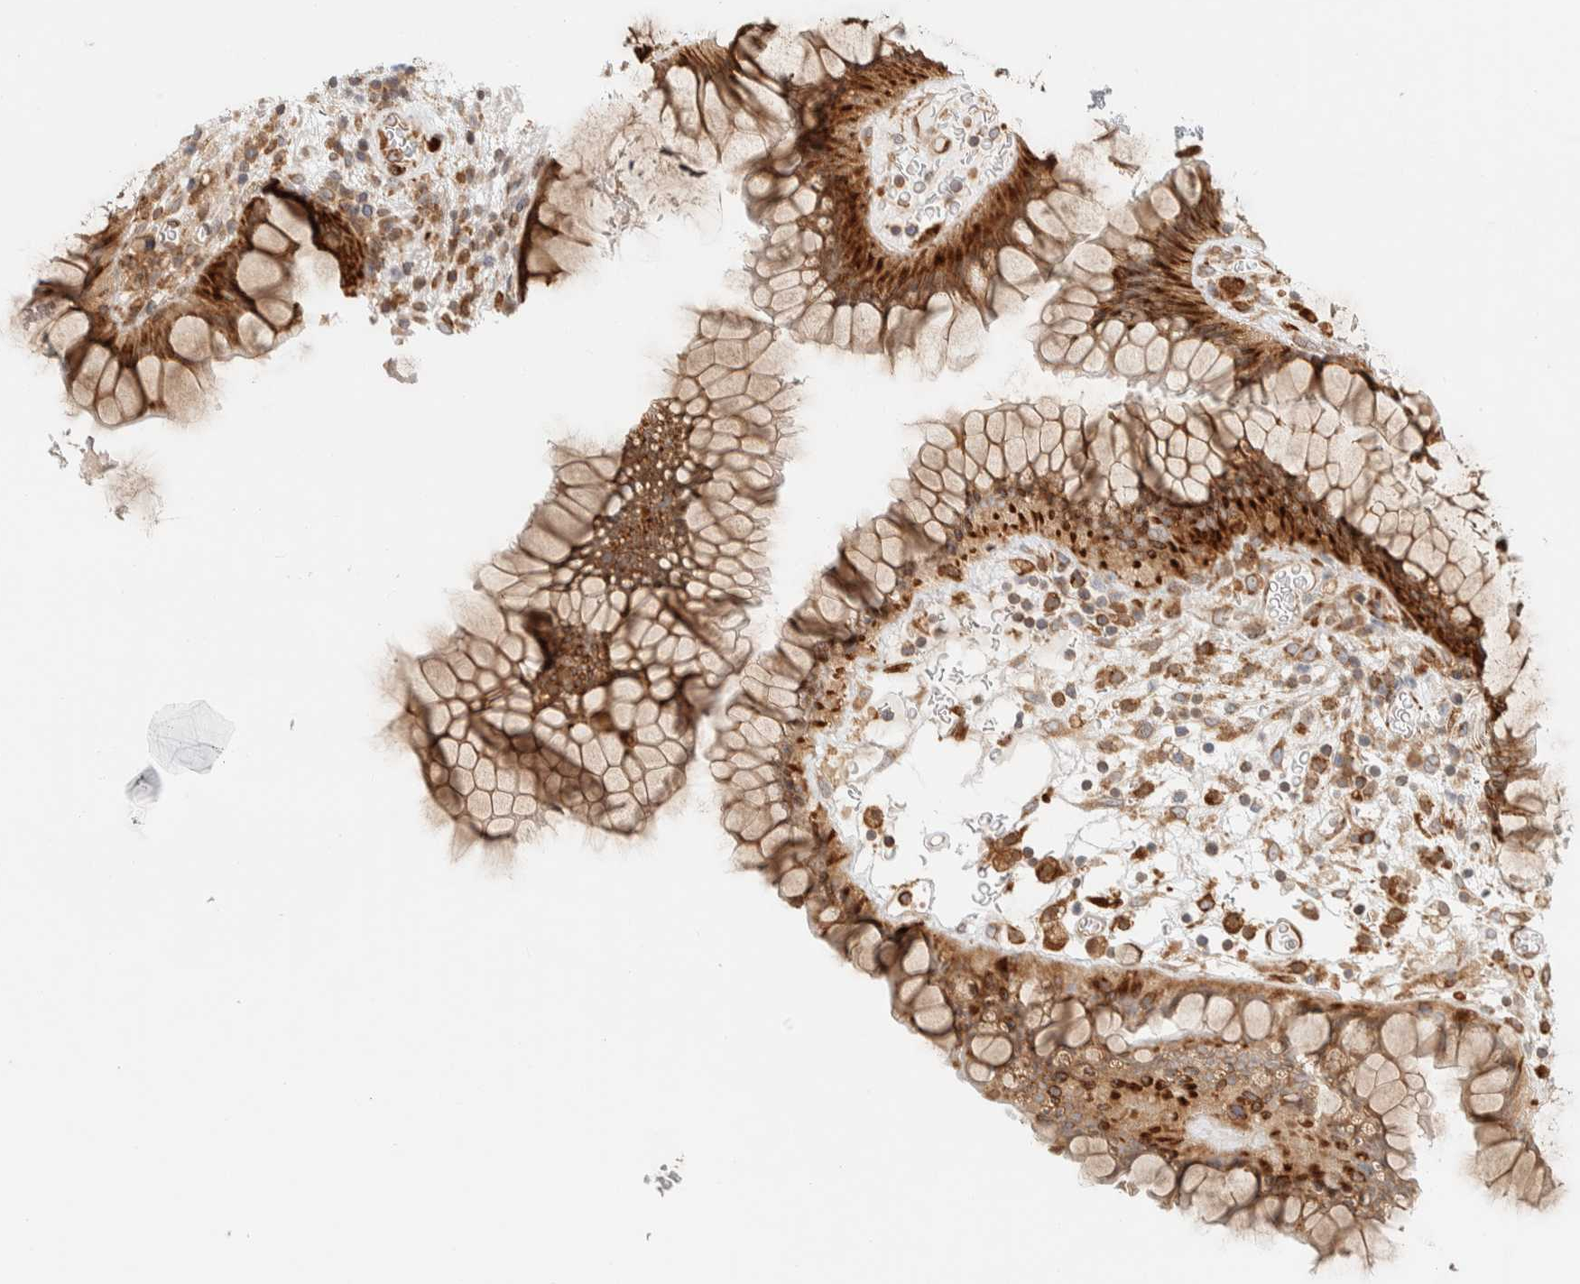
{"staining": {"intensity": "strong", "quantity": ">75%", "location": "cytoplasmic/membranous"}, "tissue": "rectum", "cell_type": "Glandular cells", "image_type": "normal", "snomed": [{"axis": "morphology", "description": "Normal tissue, NOS"}, {"axis": "topography", "description": "Rectum"}], "caption": "An immunohistochemistry (IHC) histopathology image of normal tissue is shown. Protein staining in brown highlights strong cytoplasmic/membranous positivity in rectum within glandular cells.", "gene": "LLGL2", "patient": {"sex": "male", "age": 51}}